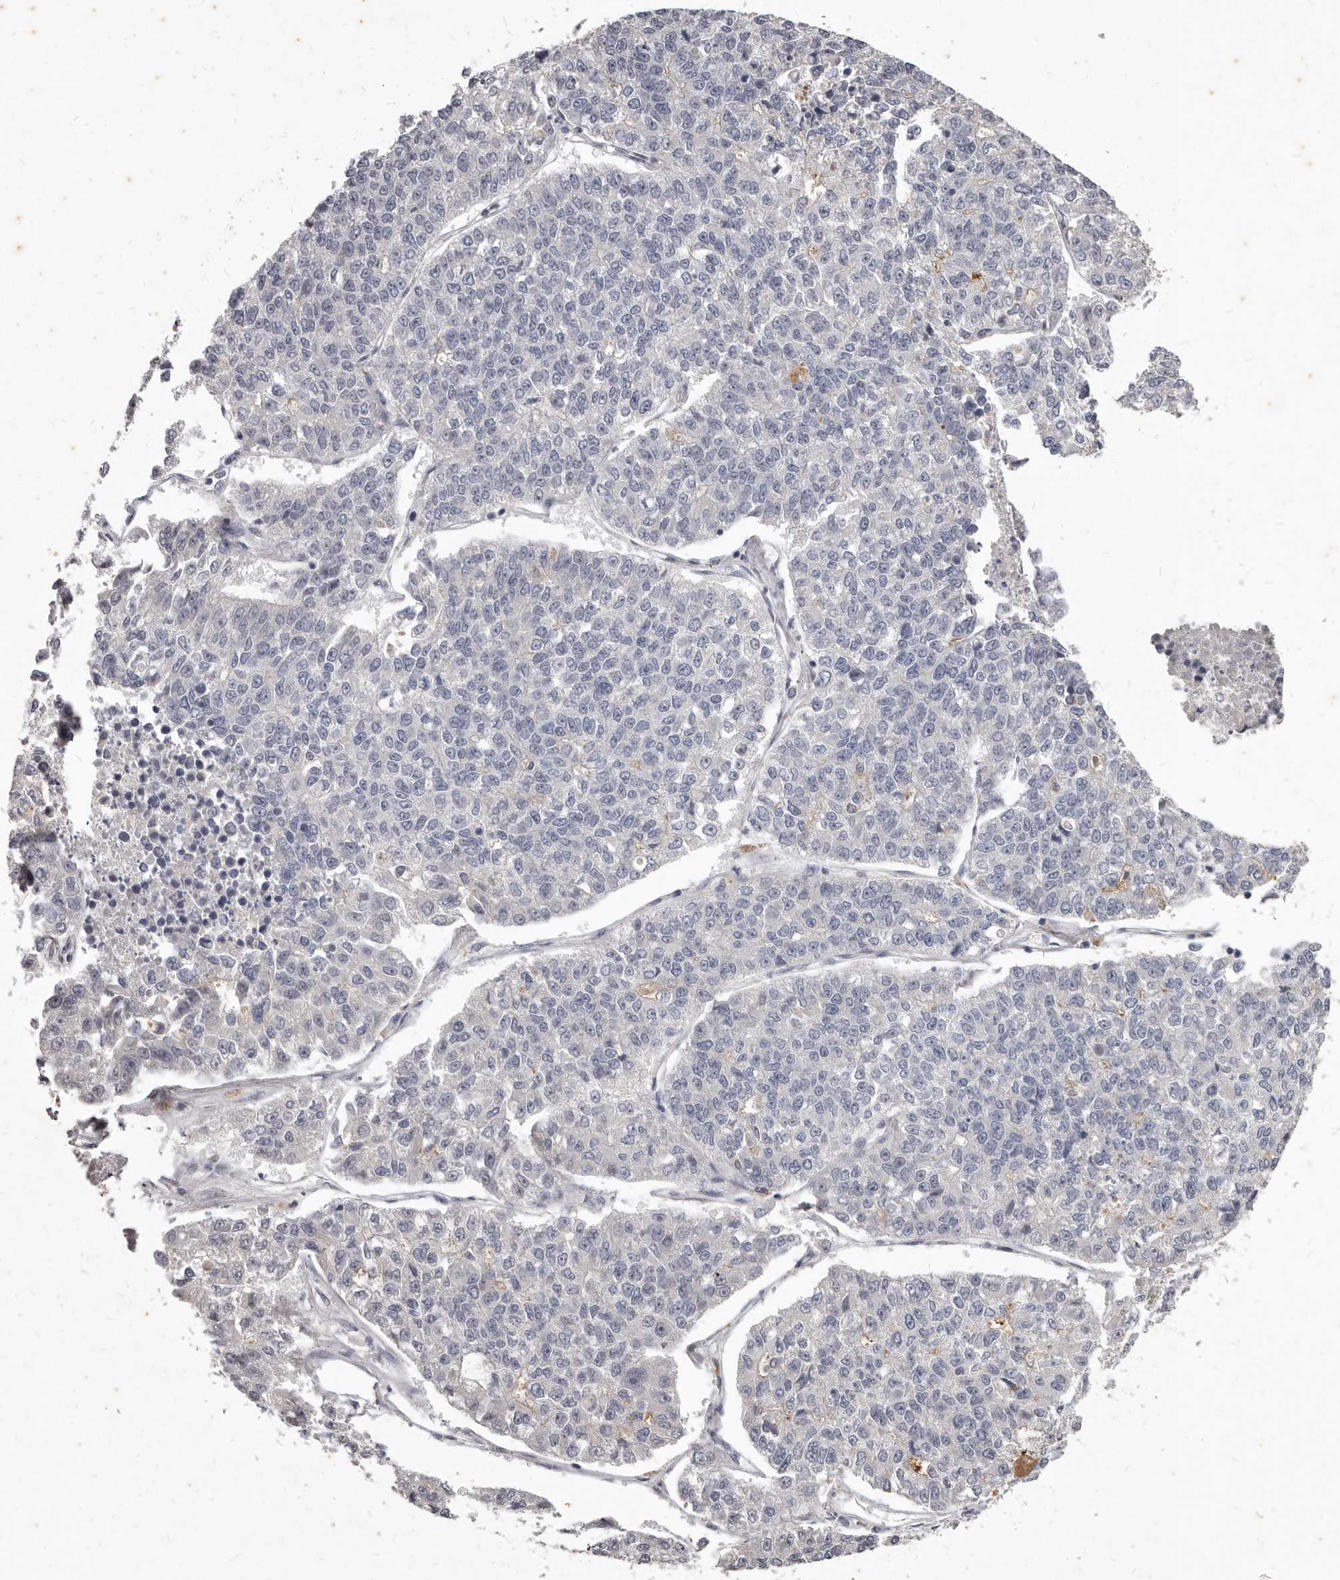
{"staining": {"intensity": "negative", "quantity": "none", "location": "none"}, "tissue": "lung cancer", "cell_type": "Tumor cells", "image_type": "cancer", "snomed": [{"axis": "morphology", "description": "Adenocarcinoma, NOS"}, {"axis": "topography", "description": "Lung"}], "caption": "This is a image of immunohistochemistry staining of lung cancer, which shows no expression in tumor cells.", "gene": "GPRC5C", "patient": {"sex": "male", "age": 49}}